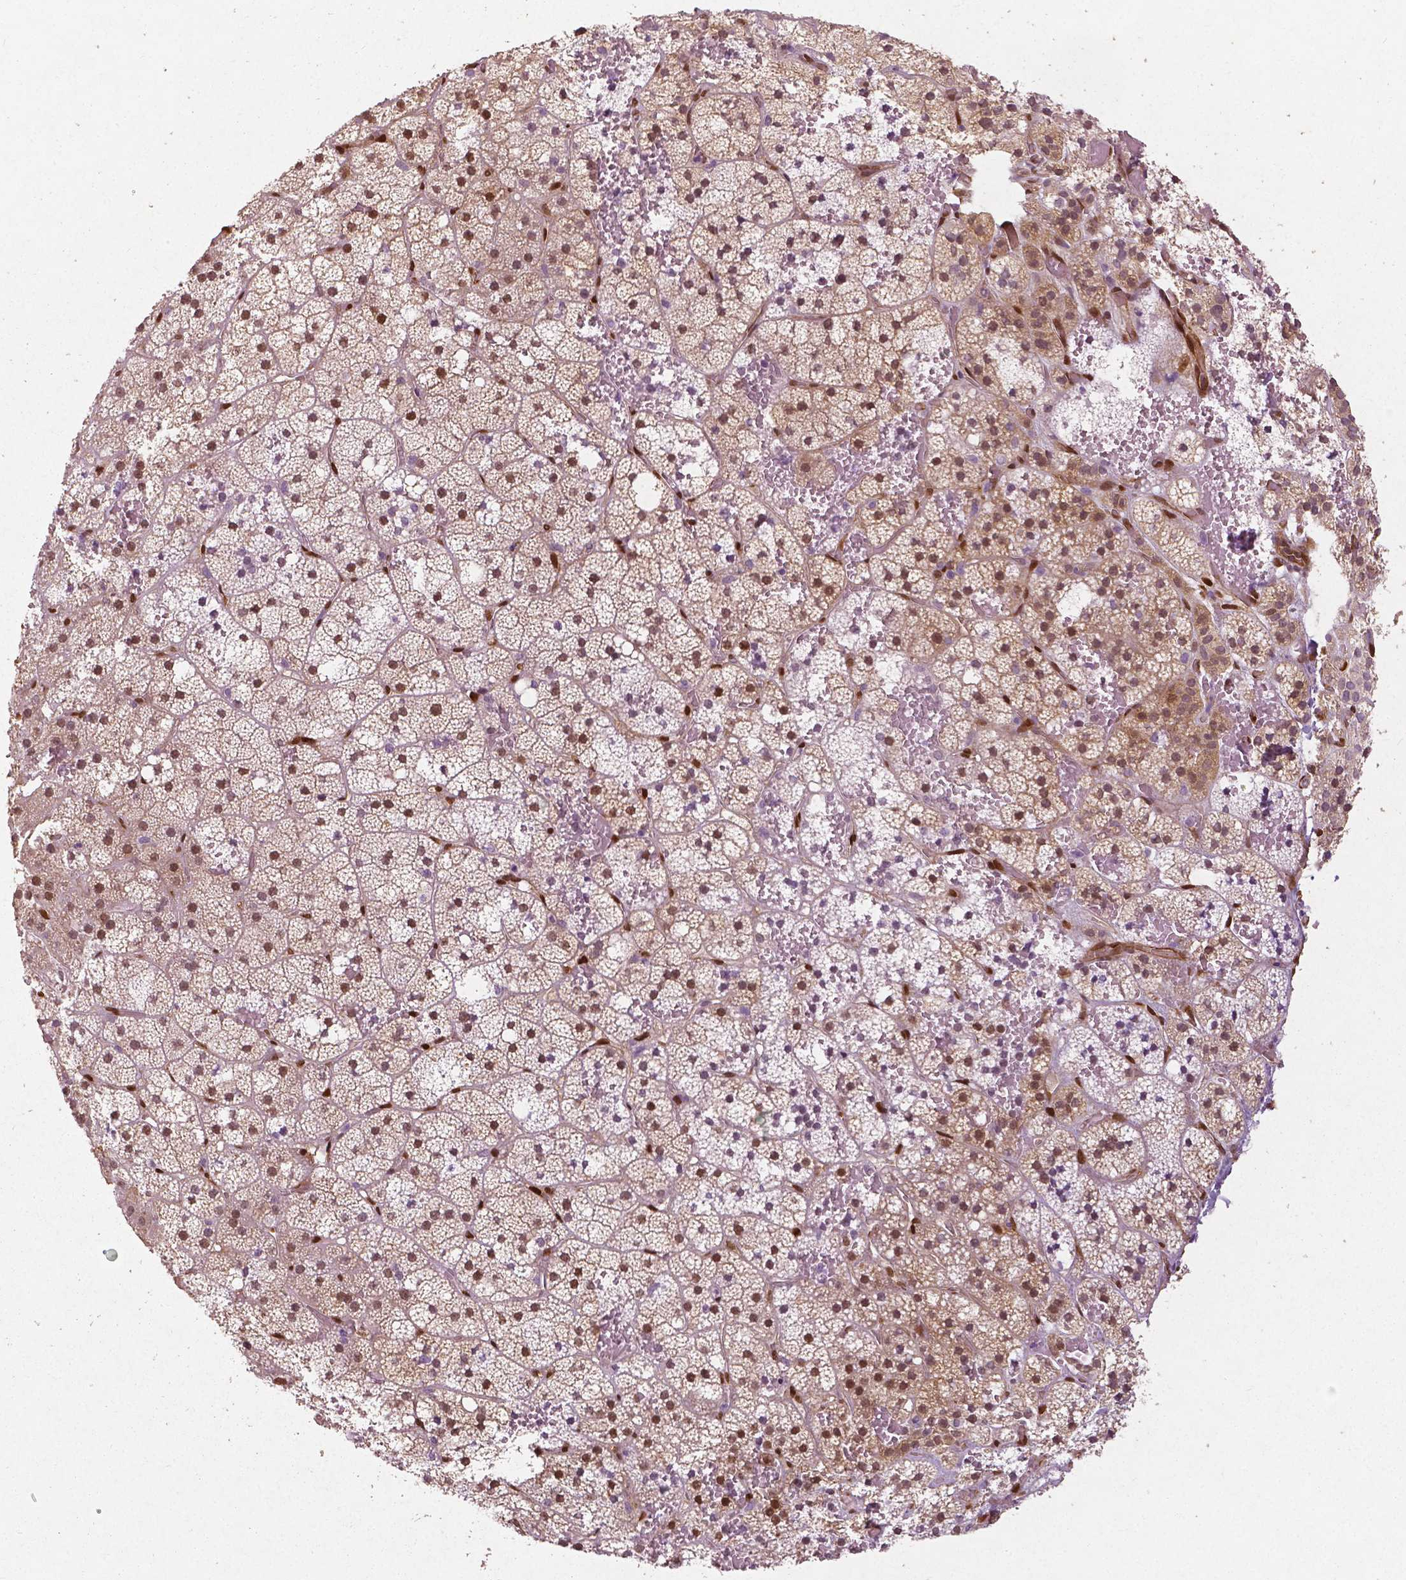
{"staining": {"intensity": "moderate", "quantity": ">75%", "location": "cytoplasmic/membranous,nuclear"}, "tissue": "adrenal gland", "cell_type": "Glandular cells", "image_type": "normal", "snomed": [{"axis": "morphology", "description": "Normal tissue, NOS"}, {"axis": "topography", "description": "Adrenal gland"}], "caption": "Adrenal gland stained with DAB (3,3'-diaminobenzidine) immunohistochemistry (IHC) displays medium levels of moderate cytoplasmic/membranous,nuclear positivity in approximately >75% of glandular cells.", "gene": "WWTR1", "patient": {"sex": "male", "age": 53}}